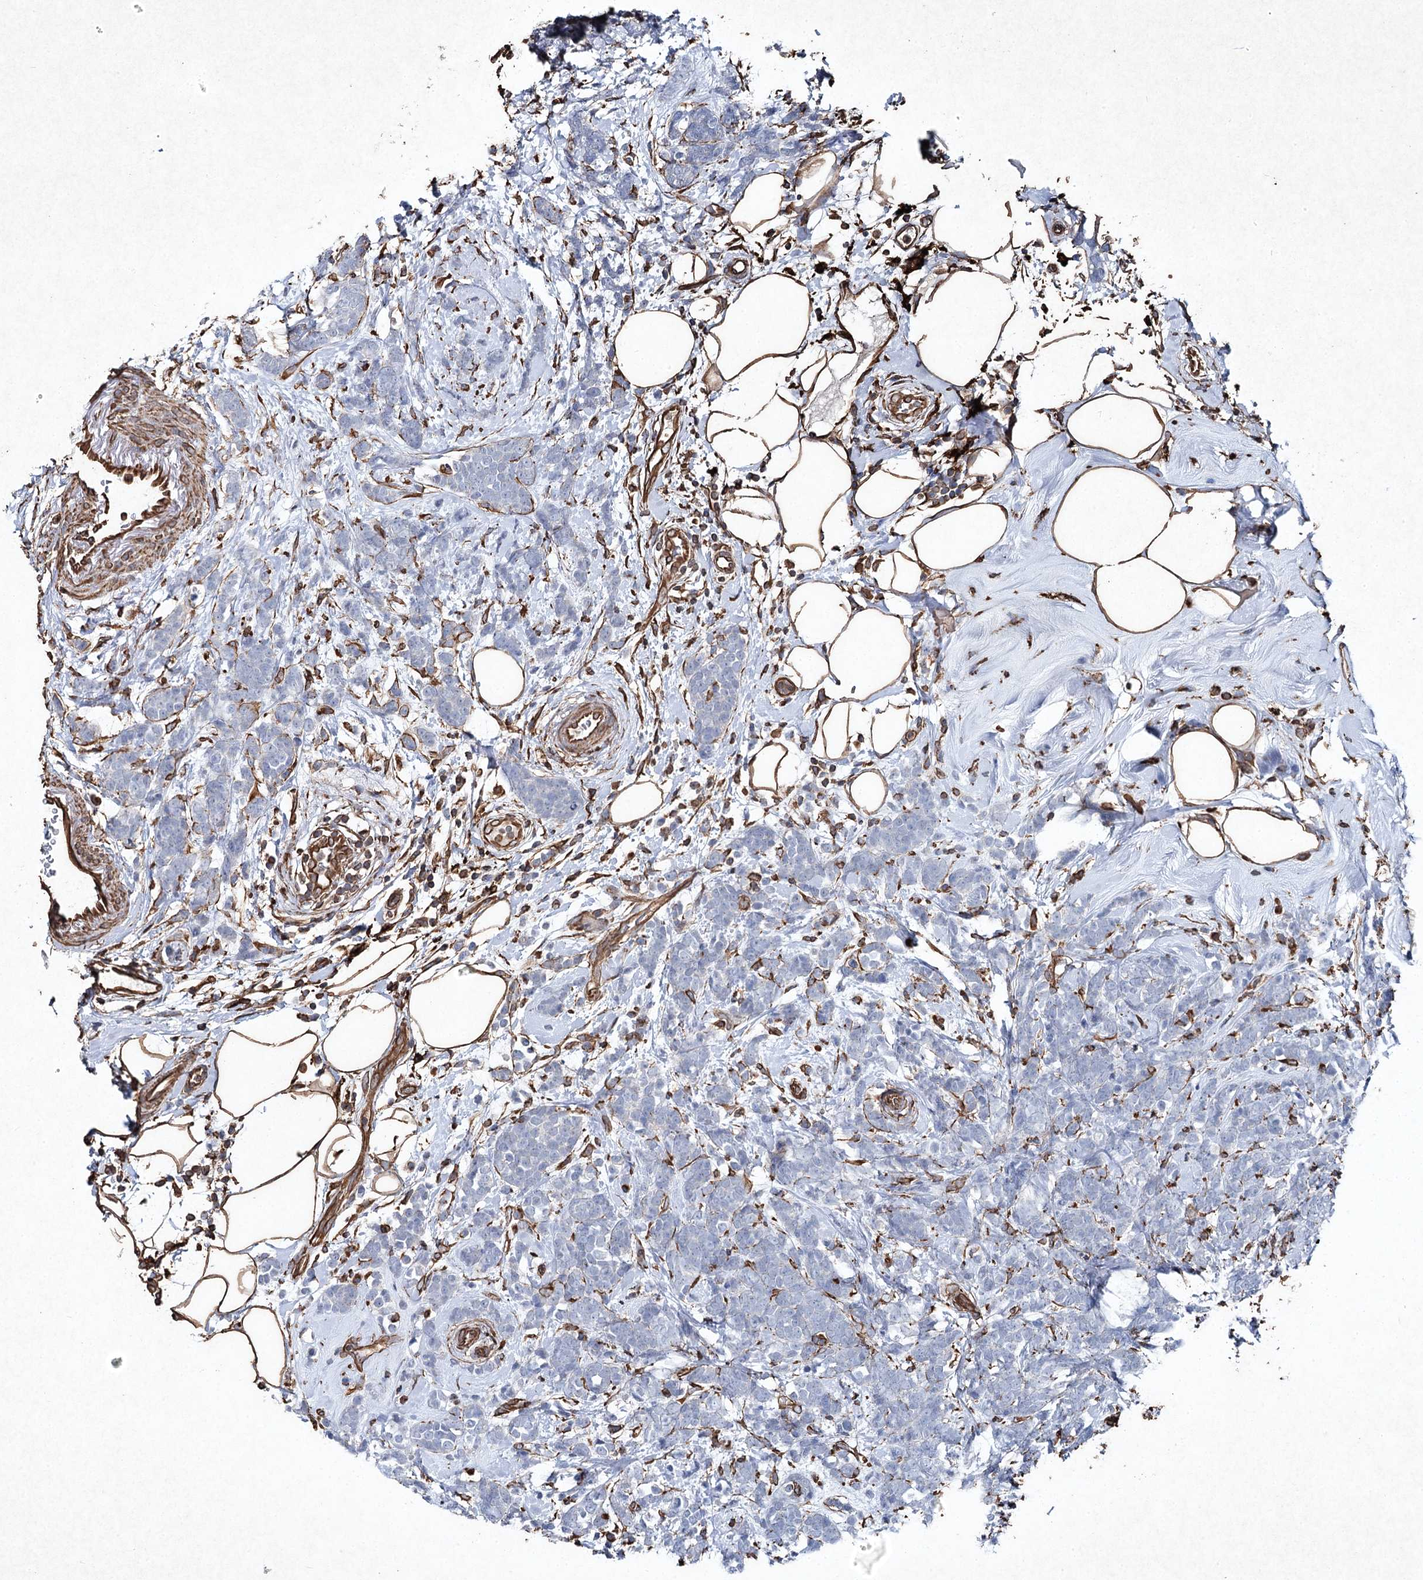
{"staining": {"intensity": "negative", "quantity": "none", "location": "none"}, "tissue": "breast cancer", "cell_type": "Tumor cells", "image_type": "cancer", "snomed": [{"axis": "morphology", "description": "Lobular carcinoma"}, {"axis": "topography", "description": "Breast"}], "caption": "There is no significant positivity in tumor cells of lobular carcinoma (breast).", "gene": "CLEC4M", "patient": {"sex": "female", "age": 58}}